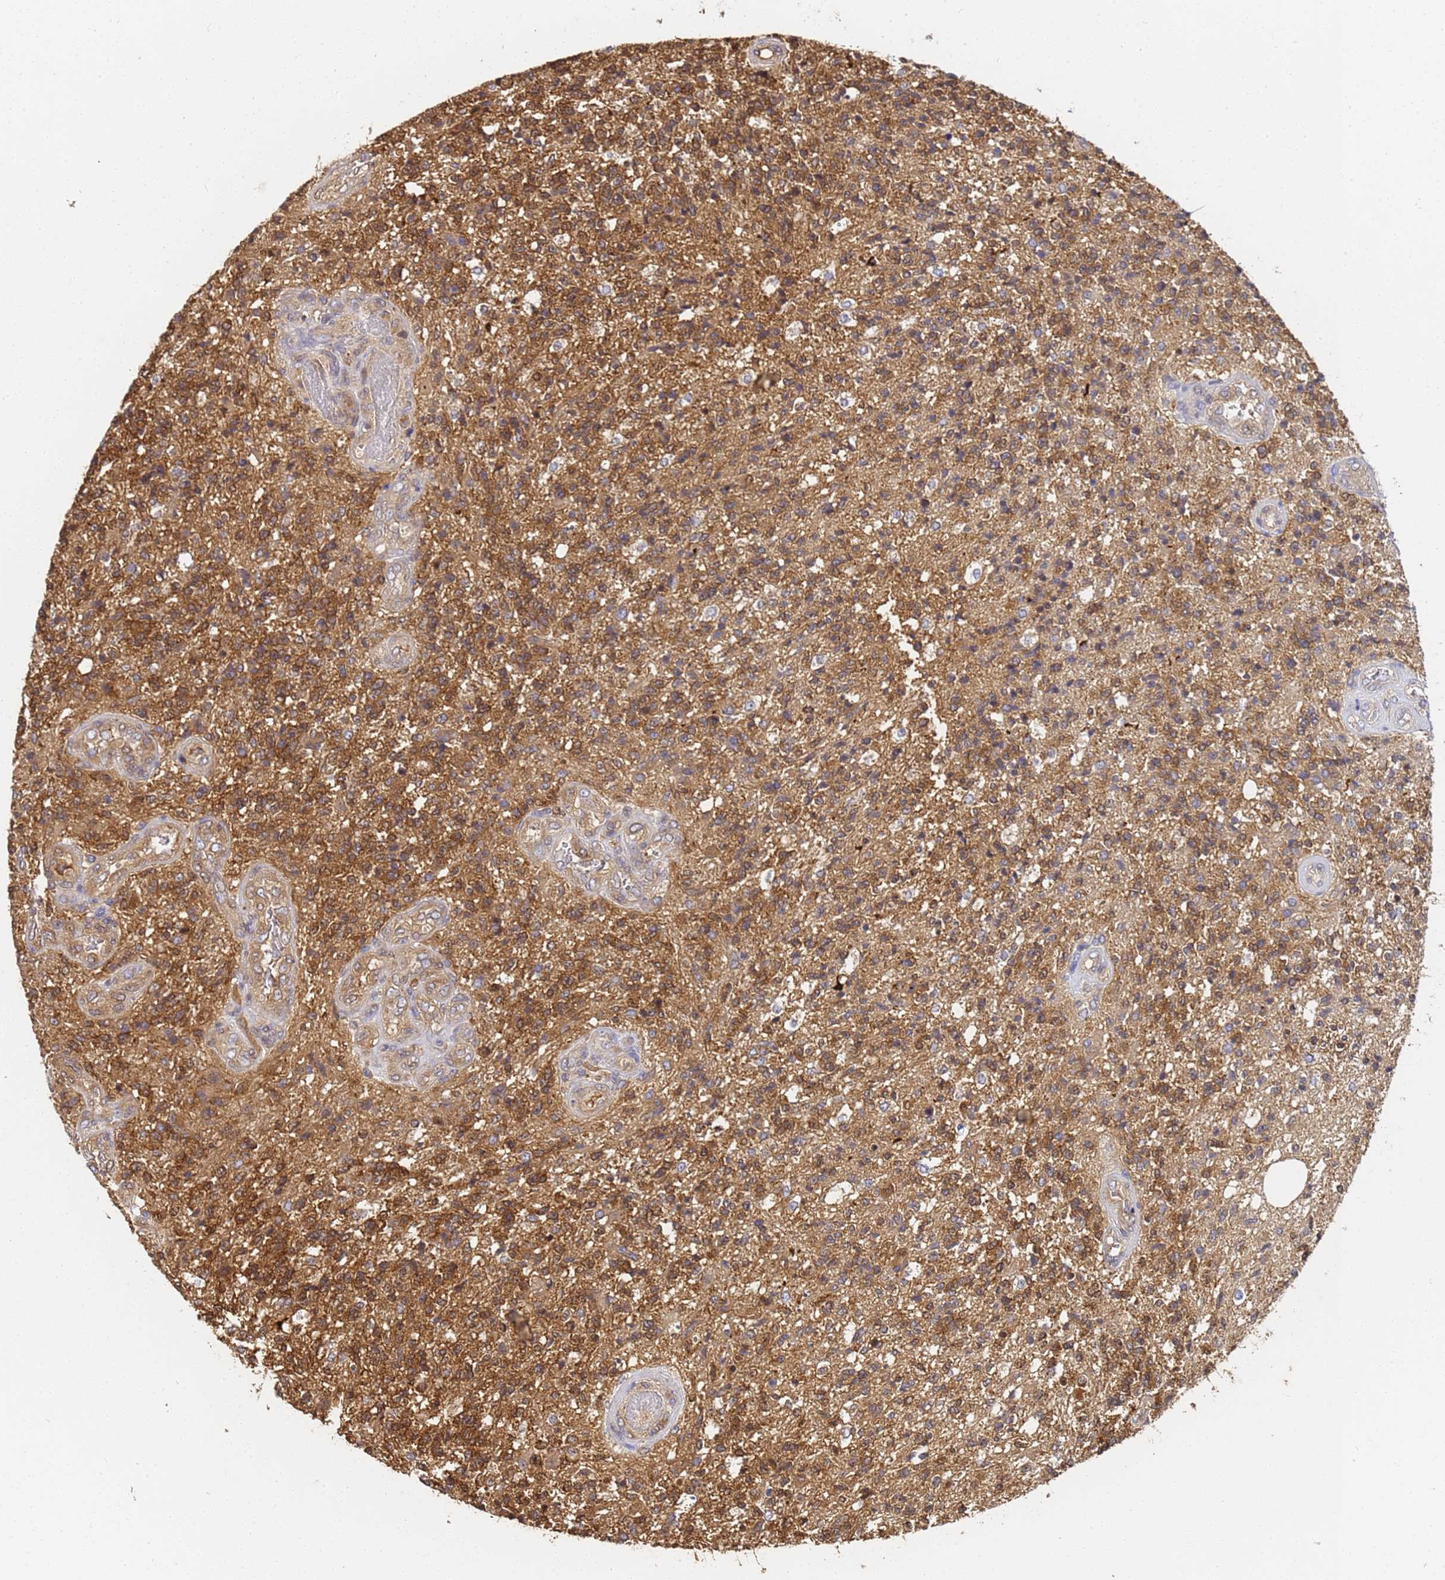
{"staining": {"intensity": "moderate", "quantity": ">75%", "location": "cytoplasmic/membranous,nuclear"}, "tissue": "glioma", "cell_type": "Tumor cells", "image_type": "cancer", "snomed": [{"axis": "morphology", "description": "Glioma, malignant, High grade"}, {"axis": "topography", "description": "Brain"}], "caption": "Immunohistochemistry micrograph of neoplastic tissue: human malignant glioma (high-grade) stained using immunohistochemistry (IHC) shows medium levels of moderate protein expression localized specifically in the cytoplasmic/membranous and nuclear of tumor cells, appearing as a cytoplasmic/membranous and nuclear brown color.", "gene": "NME1-NME2", "patient": {"sex": "male", "age": 56}}